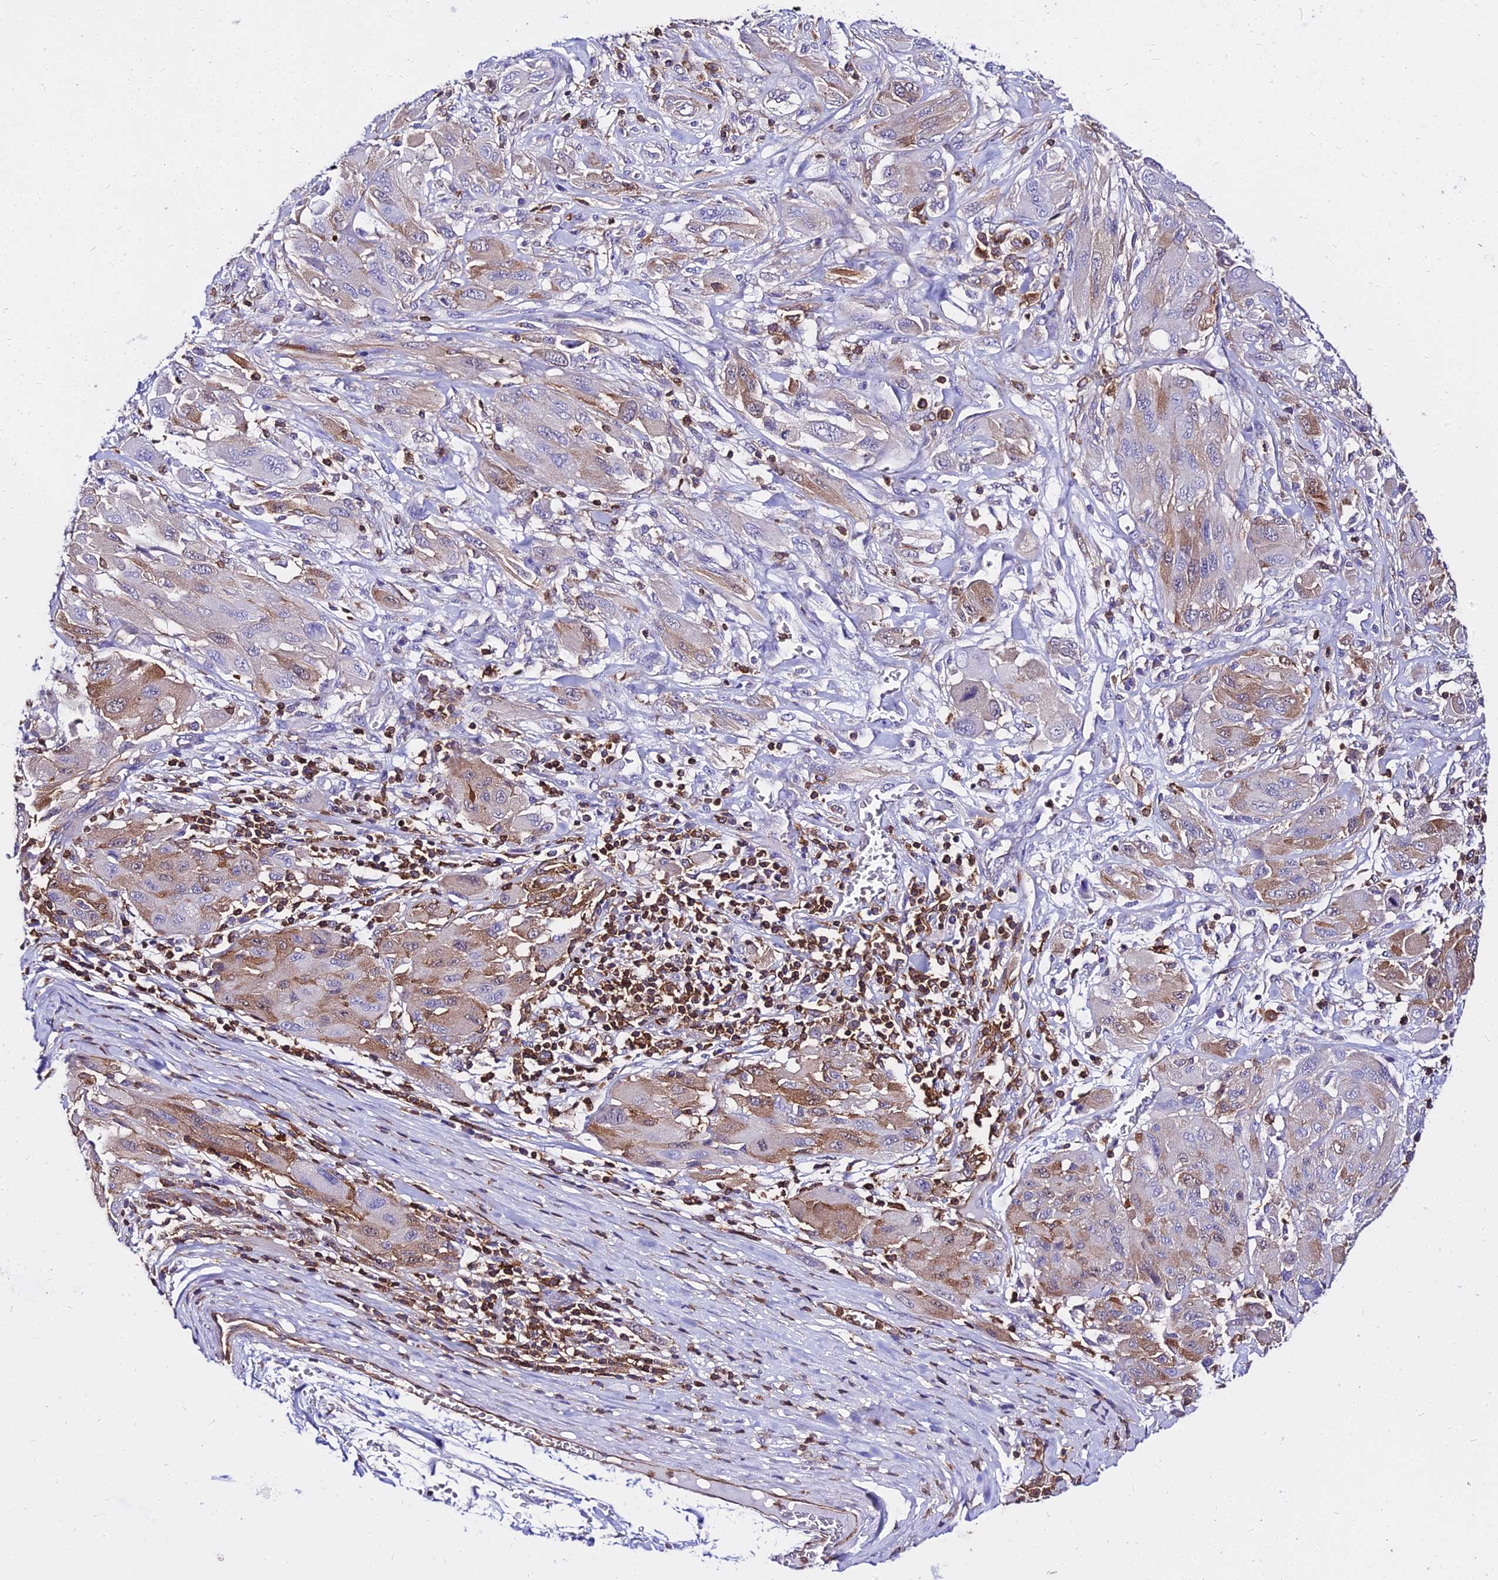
{"staining": {"intensity": "moderate", "quantity": "<25%", "location": "cytoplasmic/membranous"}, "tissue": "melanoma", "cell_type": "Tumor cells", "image_type": "cancer", "snomed": [{"axis": "morphology", "description": "Malignant melanoma, NOS"}, {"axis": "topography", "description": "Skin"}], "caption": "A histopathology image showing moderate cytoplasmic/membranous expression in approximately <25% of tumor cells in melanoma, as visualized by brown immunohistochemical staining.", "gene": "CSRP1", "patient": {"sex": "female", "age": 91}}